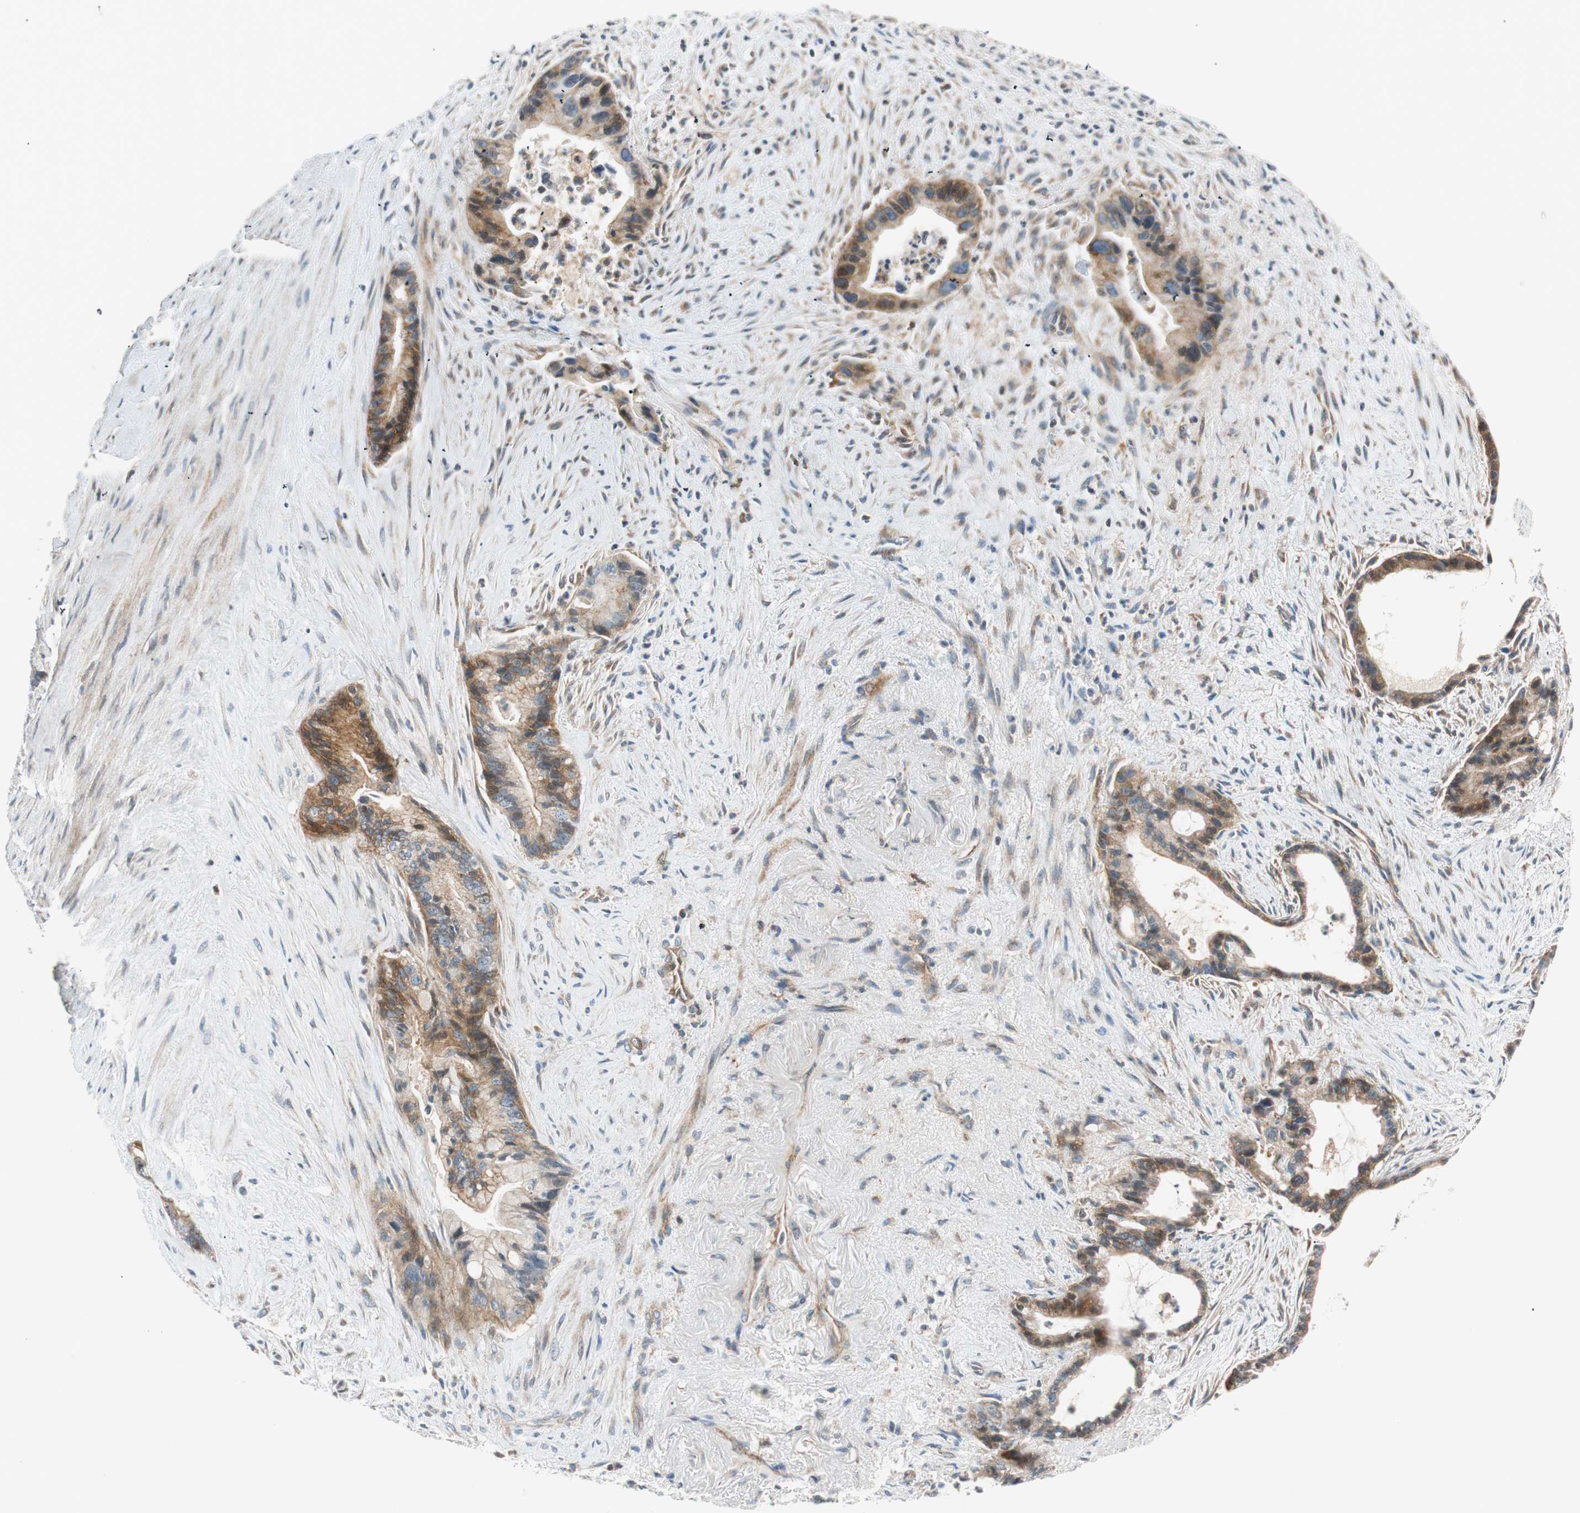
{"staining": {"intensity": "moderate", "quantity": ">75%", "location": "cytoplasmic/membranous"}, "tissue": "liver cancer", "cell_type": "Tumor cells", "image_type": "cancer", "snomed": [{"axis": "morphology", "description": "Cholangiocarcinoma"}, {"axis": "topography", "description": "Liver"}], "caption": "Immunohistochemical staining of human liver cancer reveals medium levels of moderate cytoplasmic/membranous expression in about >75% of tumor cells.", "gene": "ABI1", "patient": {"sex": "female", "age": 55}}